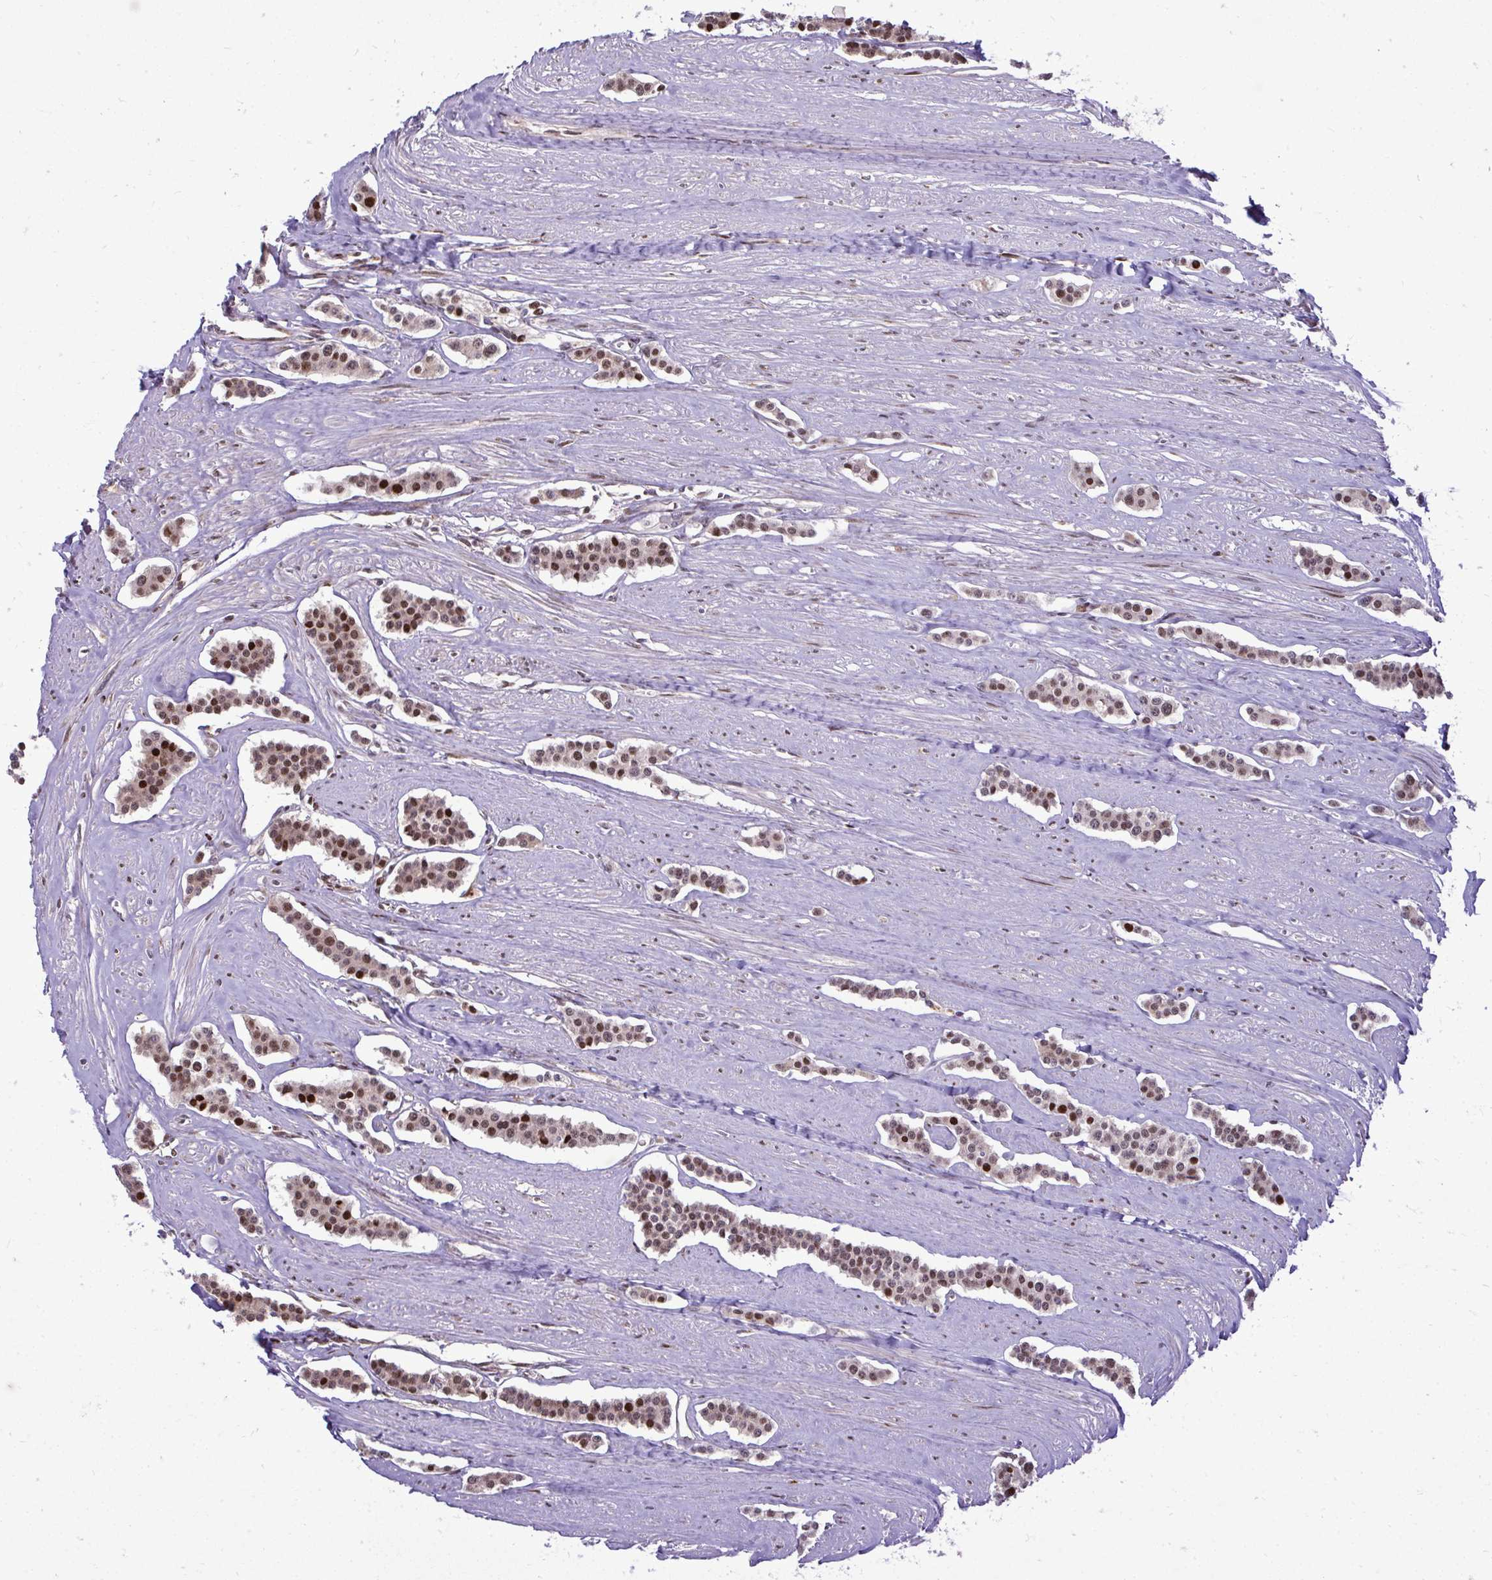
{"staining": {"intensity": "strong", "quantity": "<25%", "location": "nuclear"}, "tissue": "carcinoid", "cell_type": "Tumor cells", "image_type": "cancer", "snomed": [{"axis": "morphology", "description": "Carcinoid, malignant, NOS"}, {"axis": "topography", "description": "Small intestine"}], "caption": "Carcinoid (malignant) was stained to show a protein in brown. There is medium levels of strong nuclear staining in about <25% of tumor cells.", "gene": "PIGY", "patient": {"sex": "male", "age": 60}}